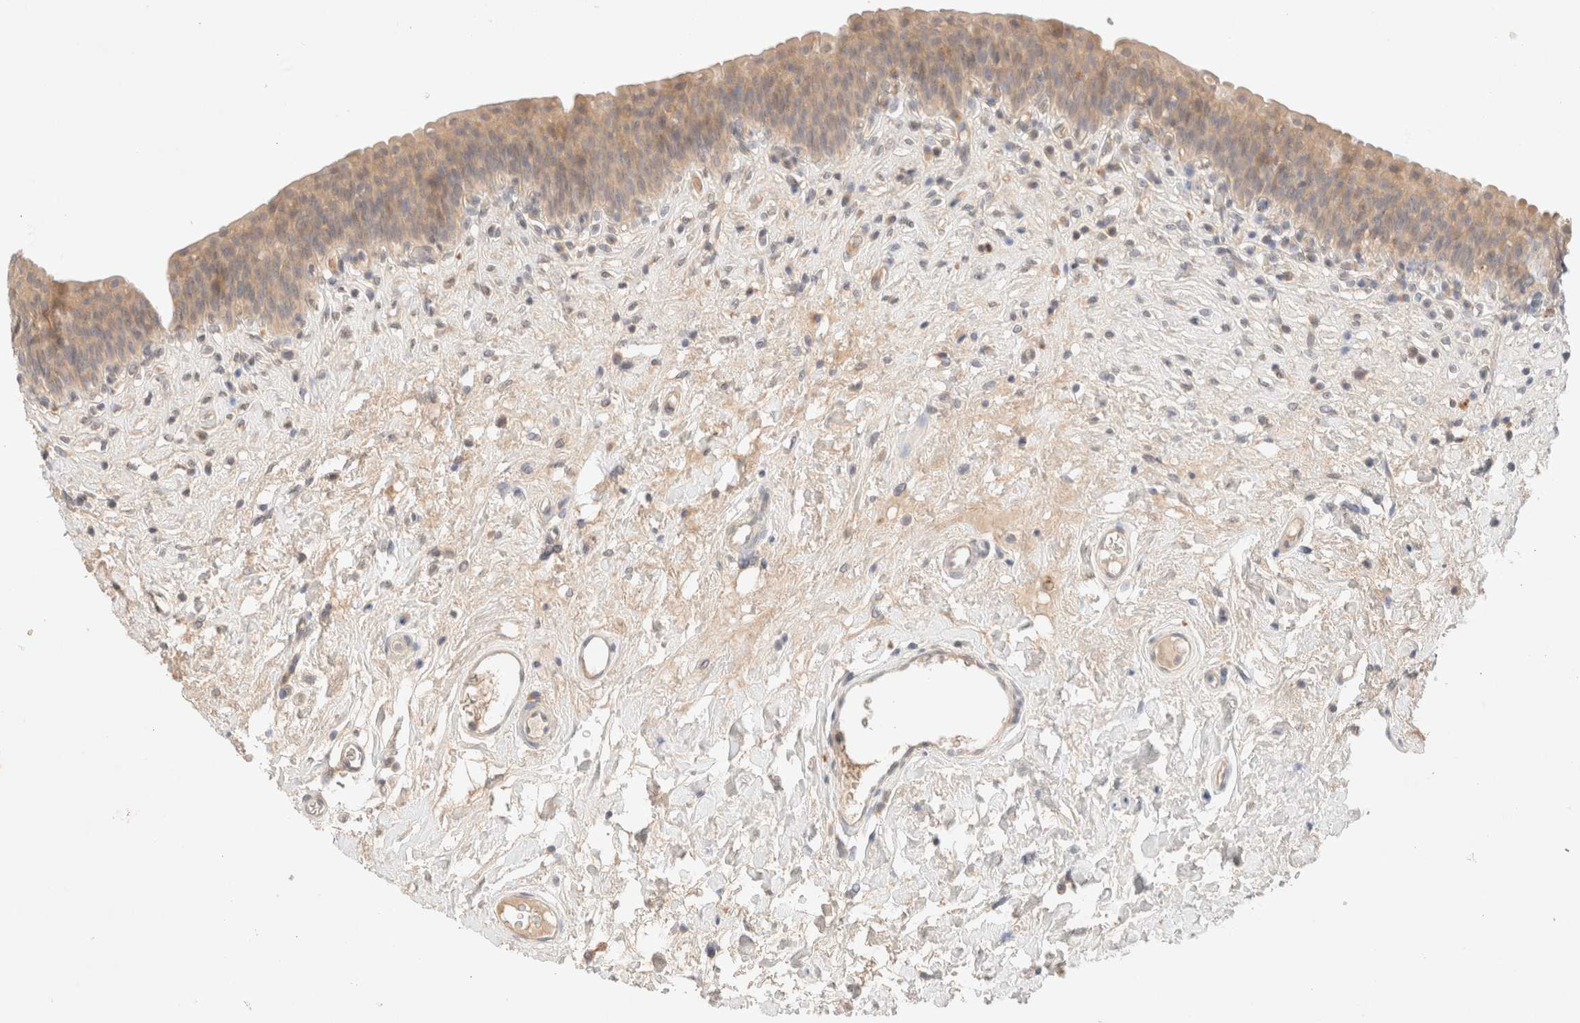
{"staining": {"intensity": "weak", "quantity": ">75%", "location": "cytoplasmic/membranous"}, "tissue": "urinary bladder", "cell_type": "Urothelial cells", "image_type": "normal", "snomed": [{"axis": "morphology", "description": "Normal tissue, NOS"}, {"axis": "topography", "description": "Urinary bladder"}], "caption": "A low amount of weak cytoplasmic/membranous expression is appreciated in approximately >75% of urothelial cells in benign urinary bladder.", "gene": "SARM1", "patient": {"sex": "male", "age": 83}}